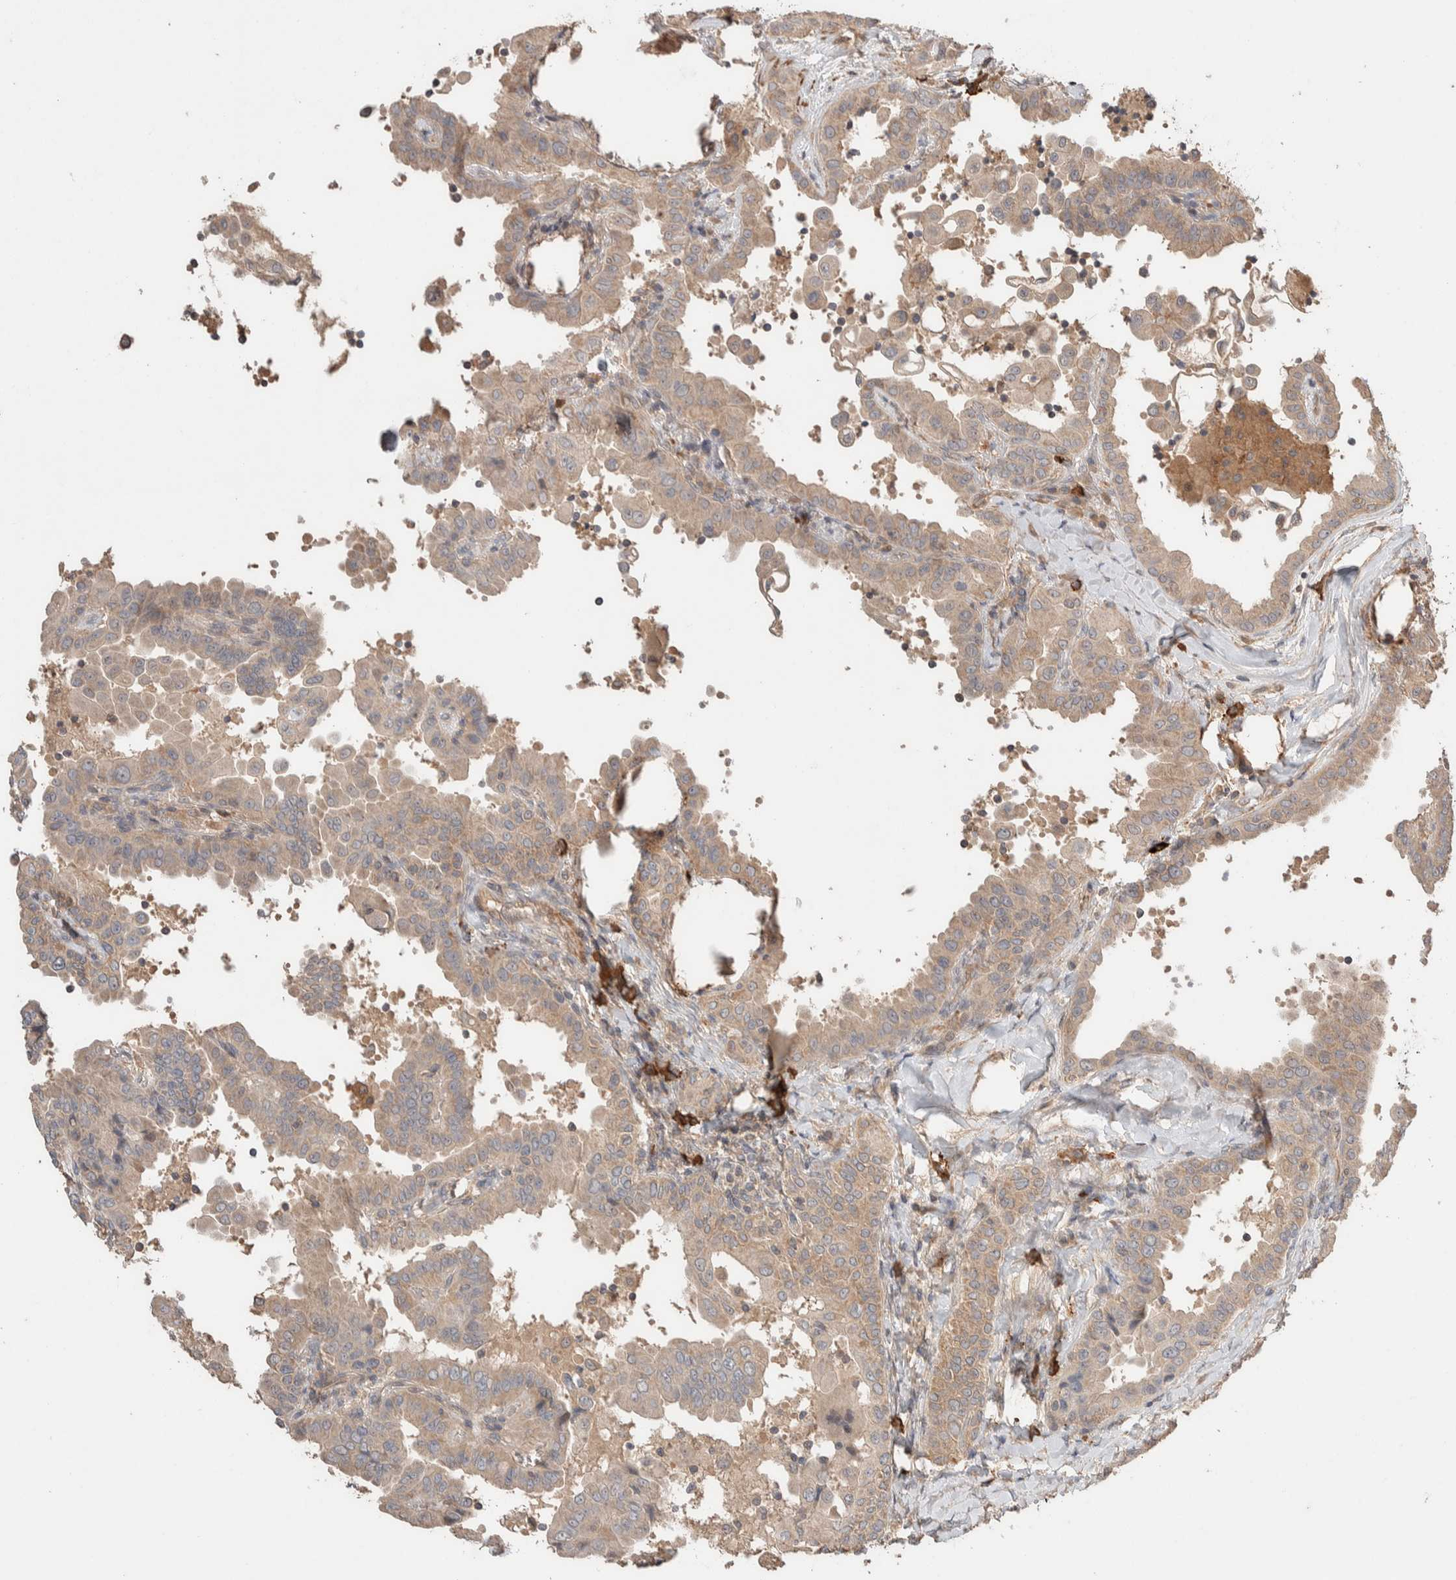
{"staining": {"intensity": "weak", "quantity": "25%-75%", "location": "cytoplasmic/membranous"}, "tissue": "thyroid cancer", "cell_type": "Tumor cells", "image_type": "cancer", "snomed": [{"axis": "morphology", "description": "Papillary adenocarcinoma, NOS"}, {"axis": "topography", "description": "Thyroid gland"}], "caption": "IHC image of neoplastic tissue: thyroid cancer (papillary adenocarcinoma) stained using IHC displays low levels of weak protein expression localized specifically in the cytoplasmic/membranous of tumor cells, appearing as a cytoplasmic/membranous brown color.", "gene": "WDR91", "patient": {"sex": "male", "age": 33}}